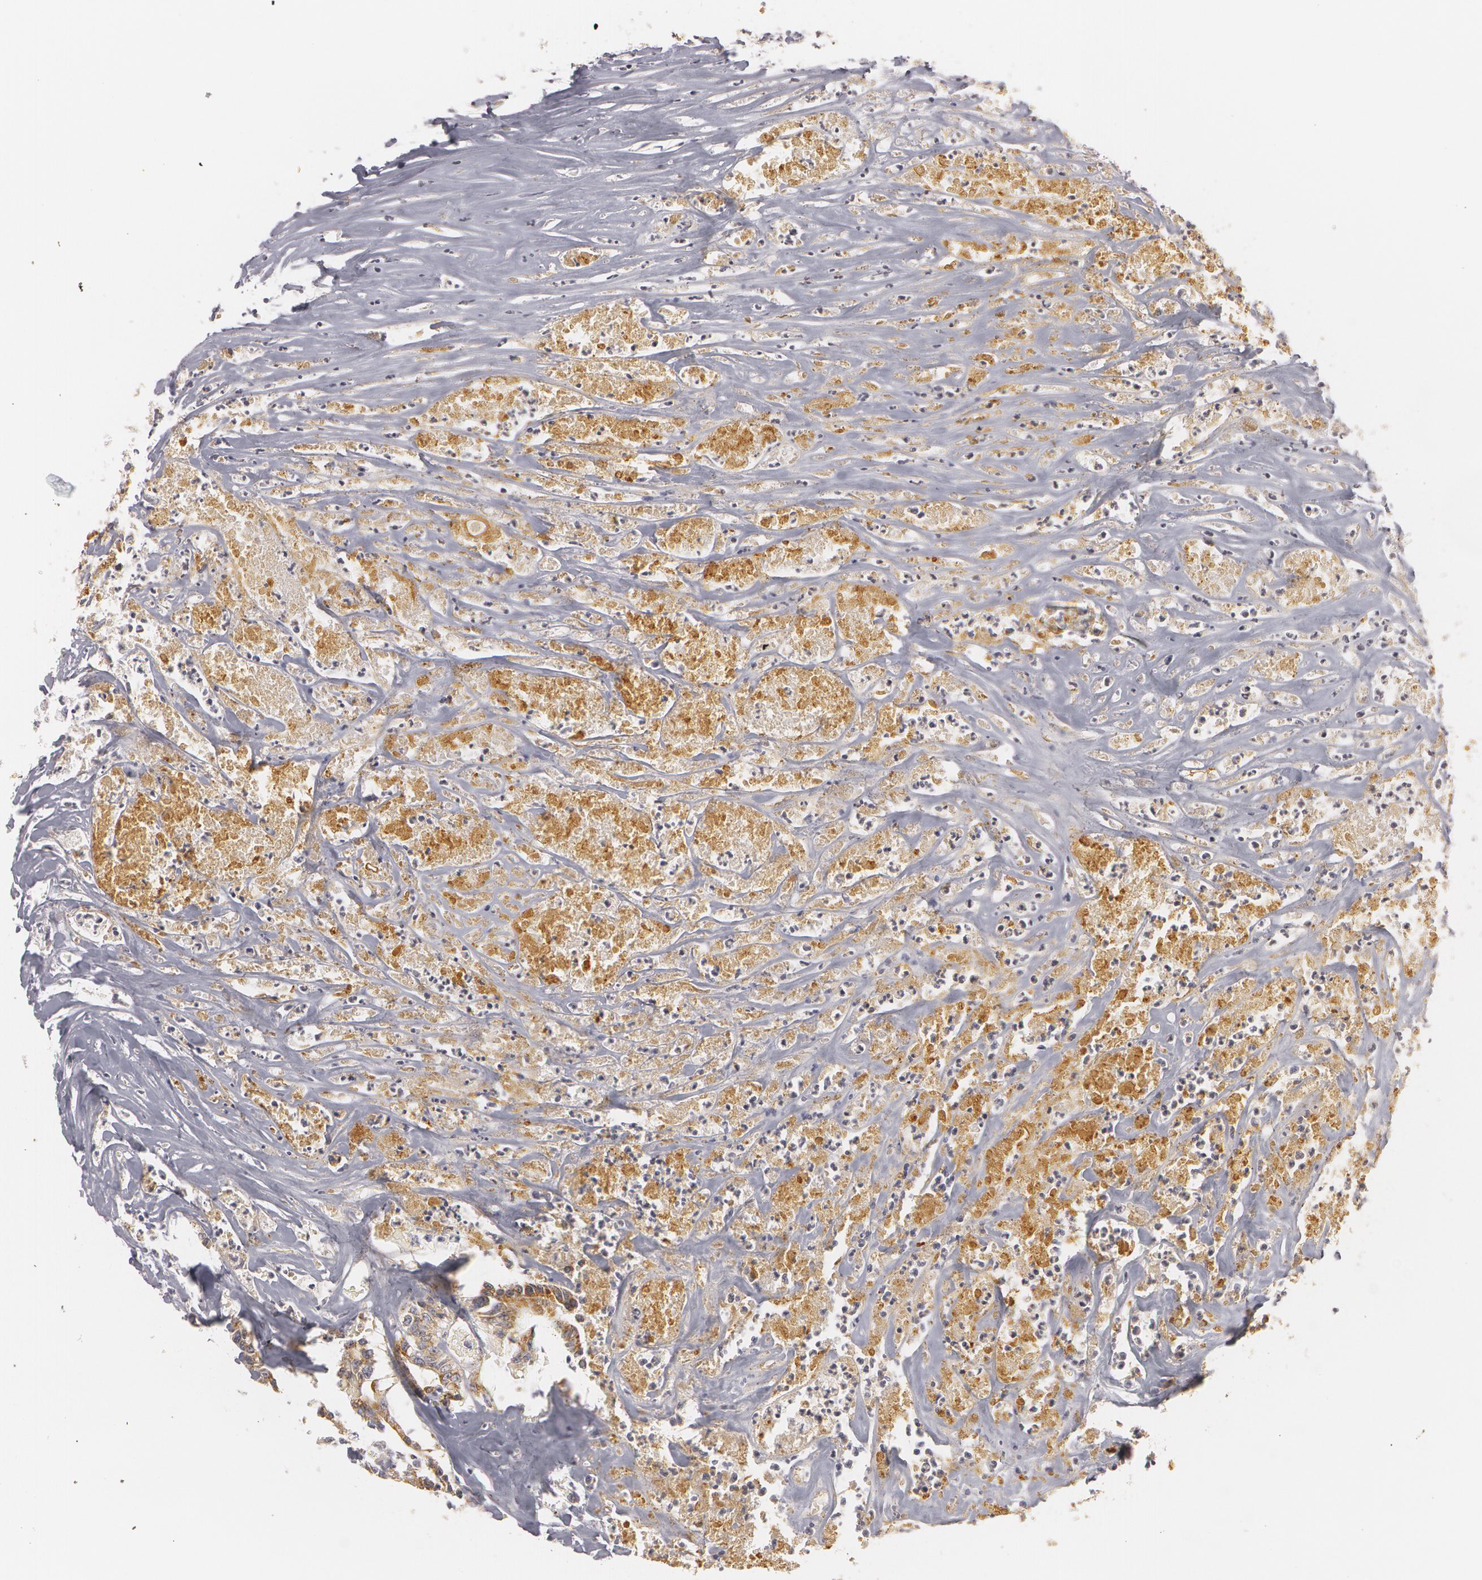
{"staining": {"intensity": "moderate", "quantity": ">75%", "location": "cytoplasmic/membranous"}, "tissue": "colorectal cancer", "cell_type": "Tumor cells", "image_type": "cancer", "snomed": [{"axis": "morphology", "description": "Adenocarcinoma, NOS"}, {"axis": "topography", "description": "Colon"}], "caption": "Brown immunohistochemical staining in human colorectal cancer (adenocarcinoma) displays moderate cytoplasmic/membranous positivity in approximately >75% of tumor cells.", "gene": "C7", "patient": {"sex": "female", "age": 70}}